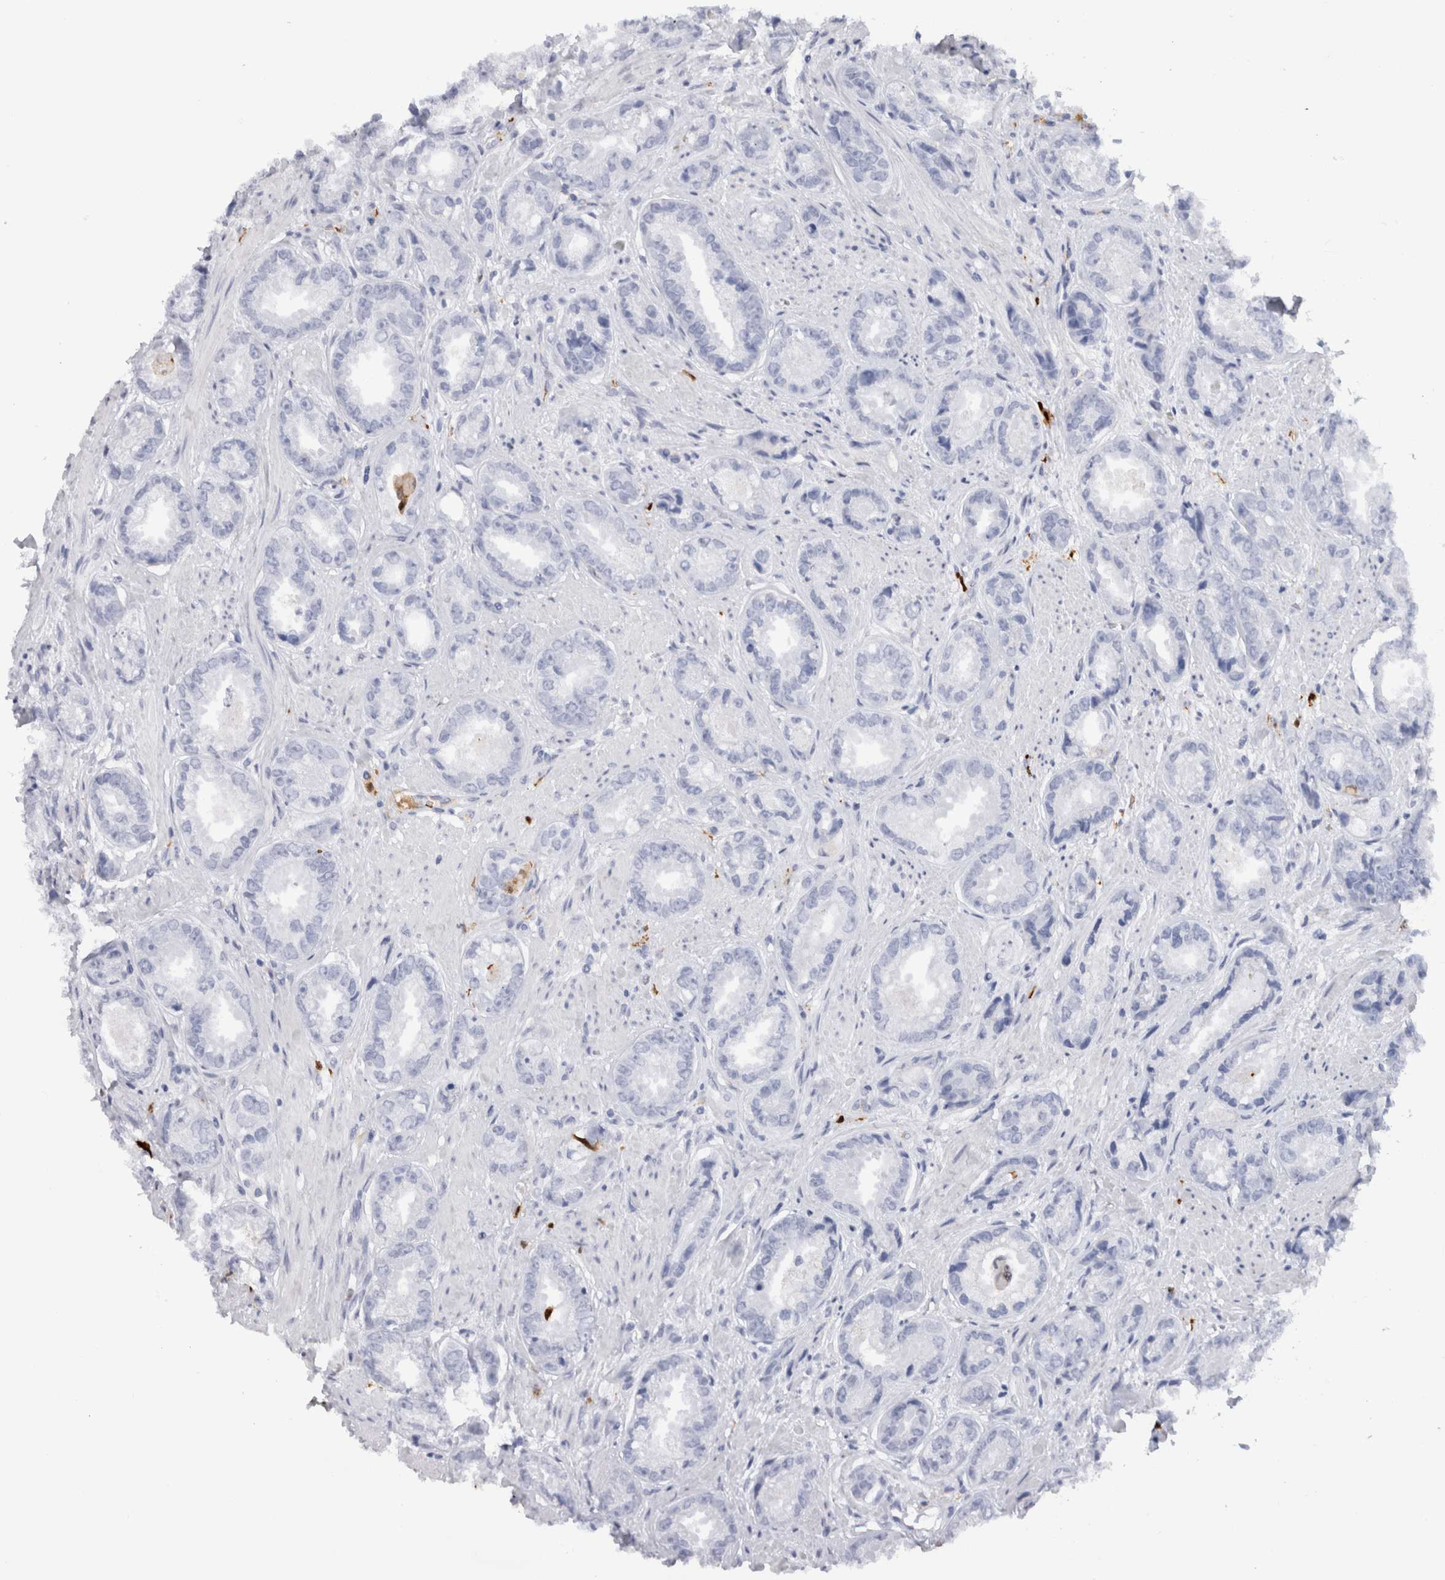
{"staining": {"intensity": "negative", "quantity": "none", "location": "none"}, "tissue": "prostate cancer", "cell_type": "Tumor cells", "image_type": "cancer", "snomed": [{"axis": "morphology", "description": "Adenocarcinoma, High grade"}, {"axis": "topography", "description": "Prostate"}], "caption": "DAB immunohistochemical staining of human adenocarcinoma (high-grade) (prostate) exhibits no significant positivity in tumor cells.", "gene": "S100A8", "patient": {"sex": "male", "age": 61}}